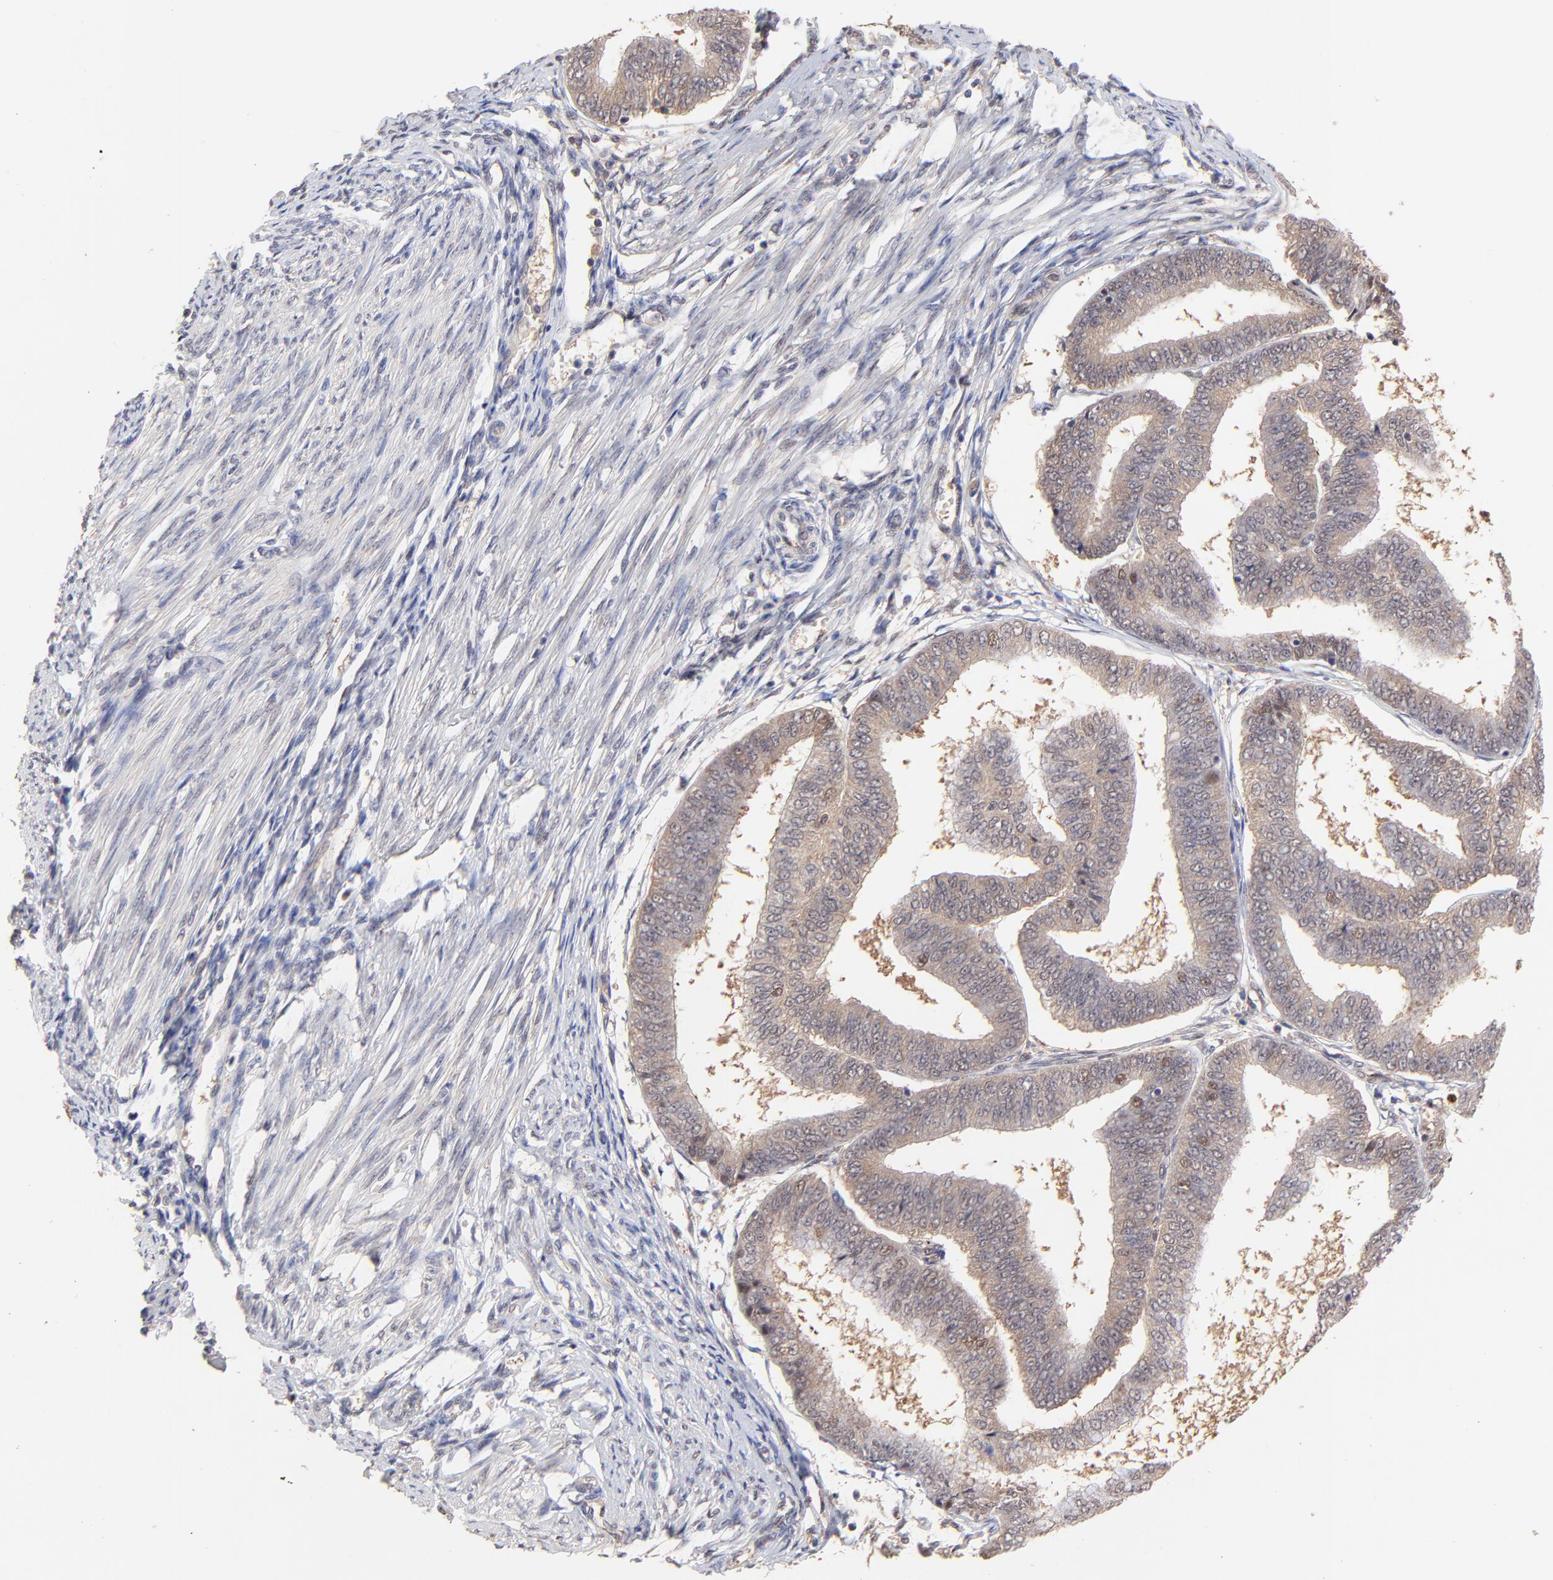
{"staining": {"intensity": "weak", "quantity": "<25%", "location": "cytoplasmic/membranous,nuclear"}, "tissue": "endometrial cancer", "cell_type": "Tumor cells", "image_type": "cancer", "snomed": [{"axis": "morphology", "description": "Adenocarcinoma, NOS"}, {"axis": "topography", "description": "Endometrium"}], "caption": "This image is of endometrial cancer stained with immunohistochemistry (IHC) to label a protein in brown with the nuclei are counter-stained blue. There is no expression in tumor cells.", "gene": "PSMD14", "patient": {"sex": "female", "age": 63}}